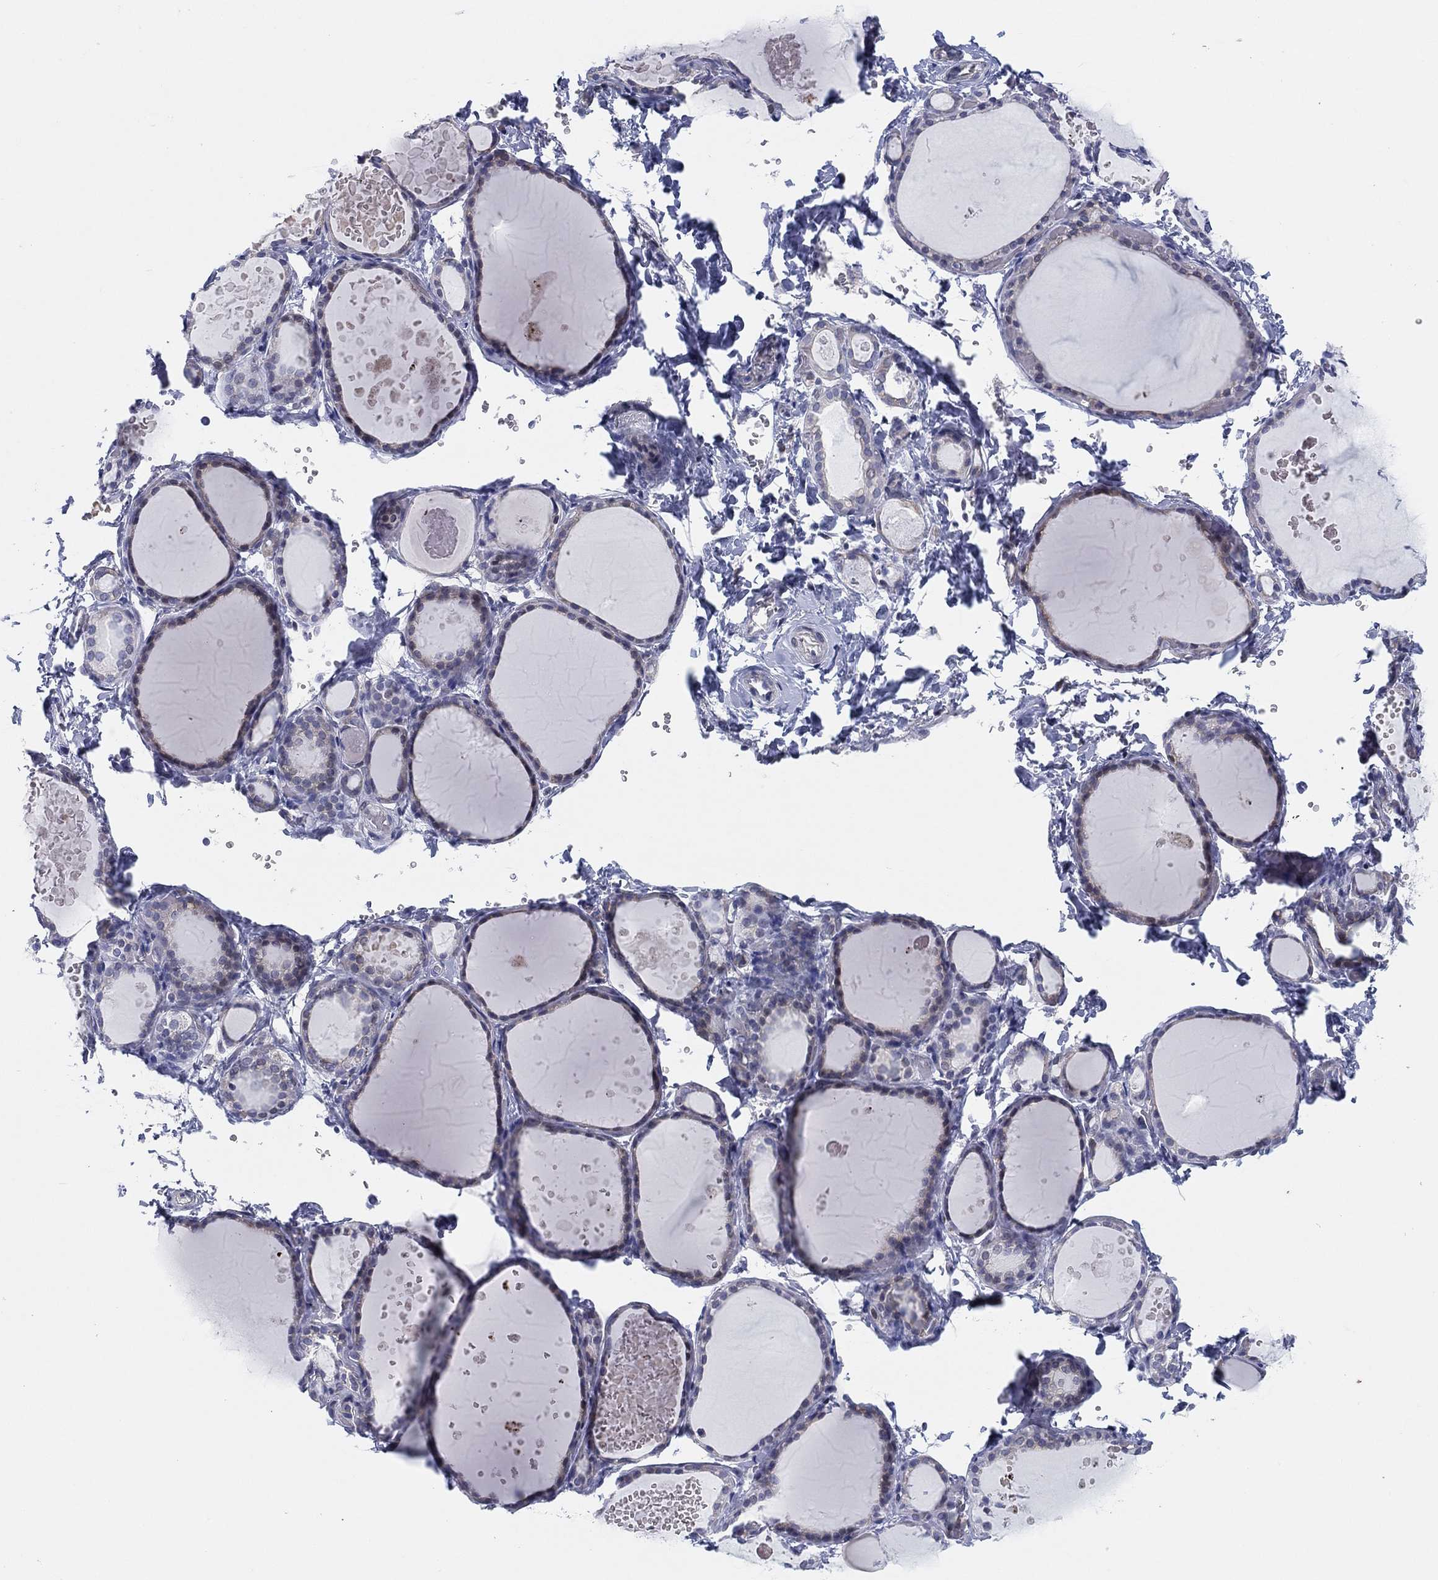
{"staining": {"intensity": "negative", "quantity": "none", "location": "none"}, "tissue": "thyroid gland", "cell_type": "Glandular cells", "image_type": "normal", "snomed": [{"axis": "morphology", "description": "Normal tissue, NOS"}, {"axis": "topography", "description": "Thyroid gland"}], "caption": "The image reveals no staining of glandular cells in benign thyroid gland.", "gene": "HEATR4", "patient": {"sex": "female", "age": 56}}